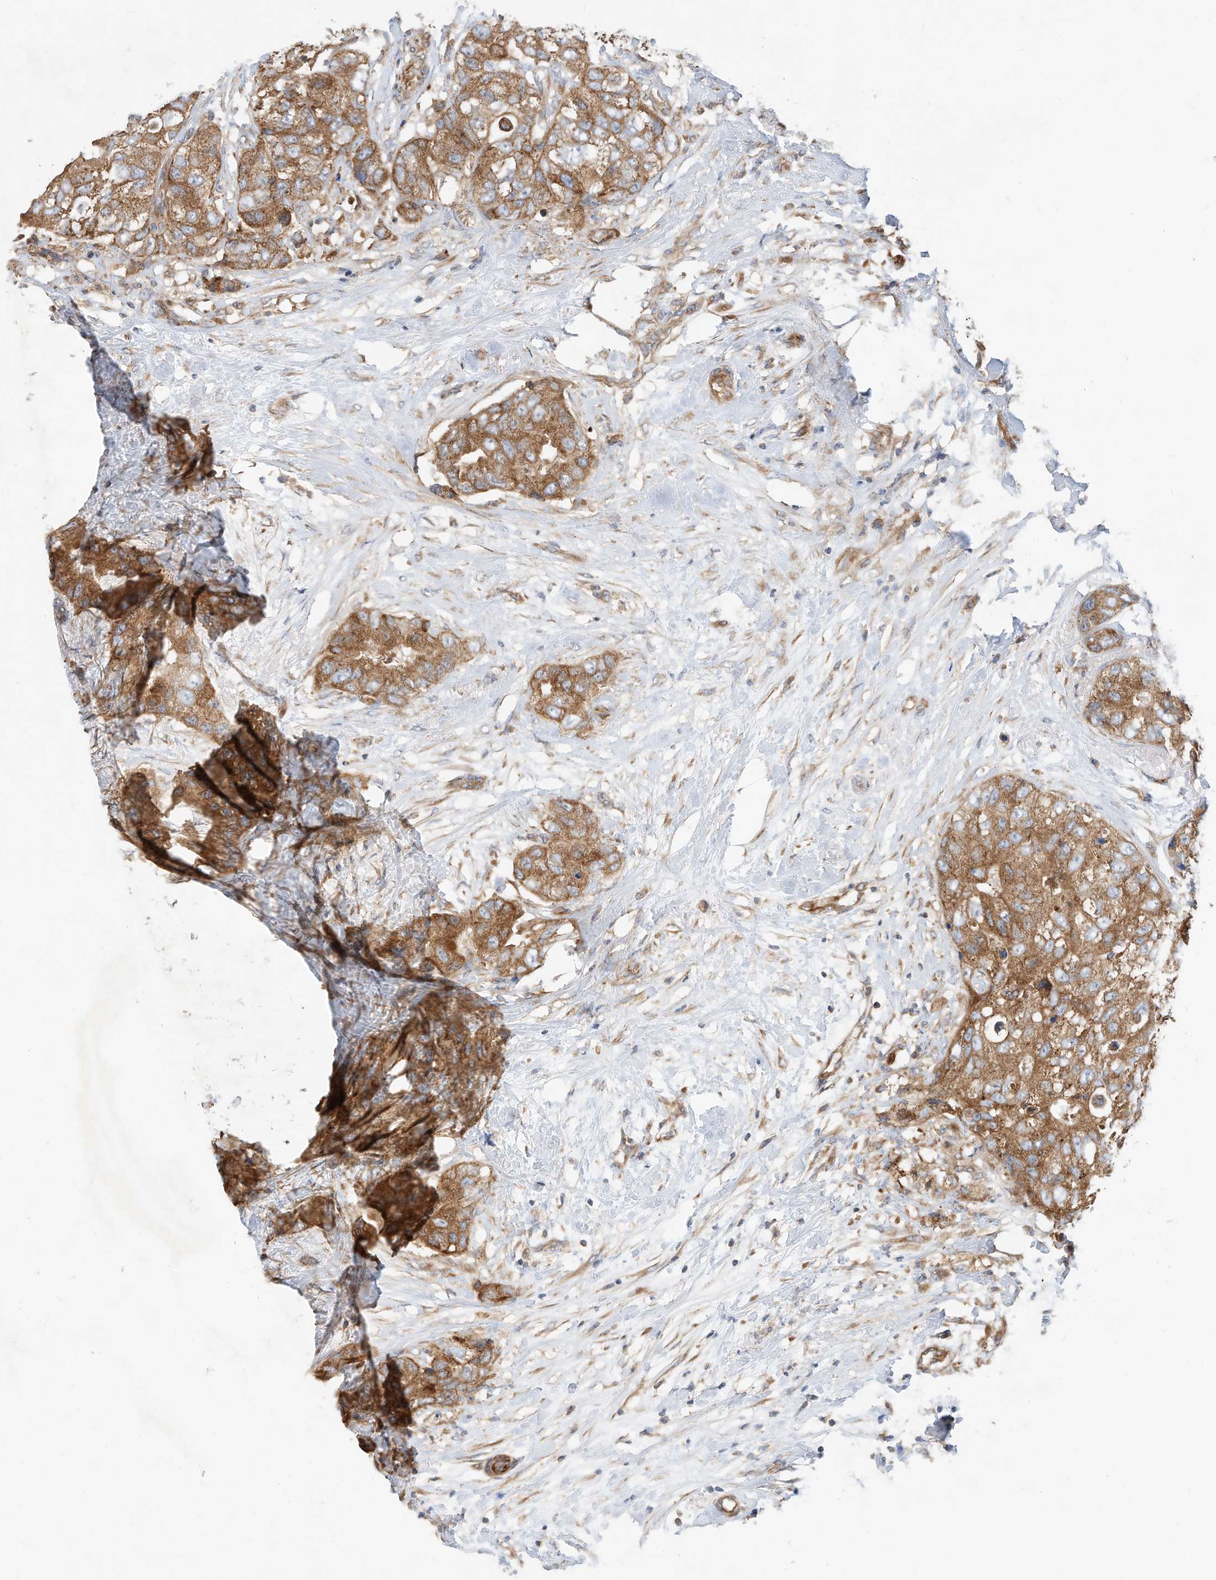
{"staining": {"intensity": "strong", "quantity": ">75%", "location": "cytoplasmic/membranous"}, "tissue": "breast cancer", "cell_type": "Tumor cells", "image_type": "cancer", "snomed": [{"axis": "morphology", "description": "Duct carcinoma"}, {"axis": "topography", "description": "Breast"}], "caption": "Breast cancer (intraductal carcinoma) stained for a protein (brown) exhibits strong cytoplasmic/membranous positive positivity in approximately >75% of tumor cells.", "gene": "CPAMD8", "patient": {"sex": "female", "age": 62}}